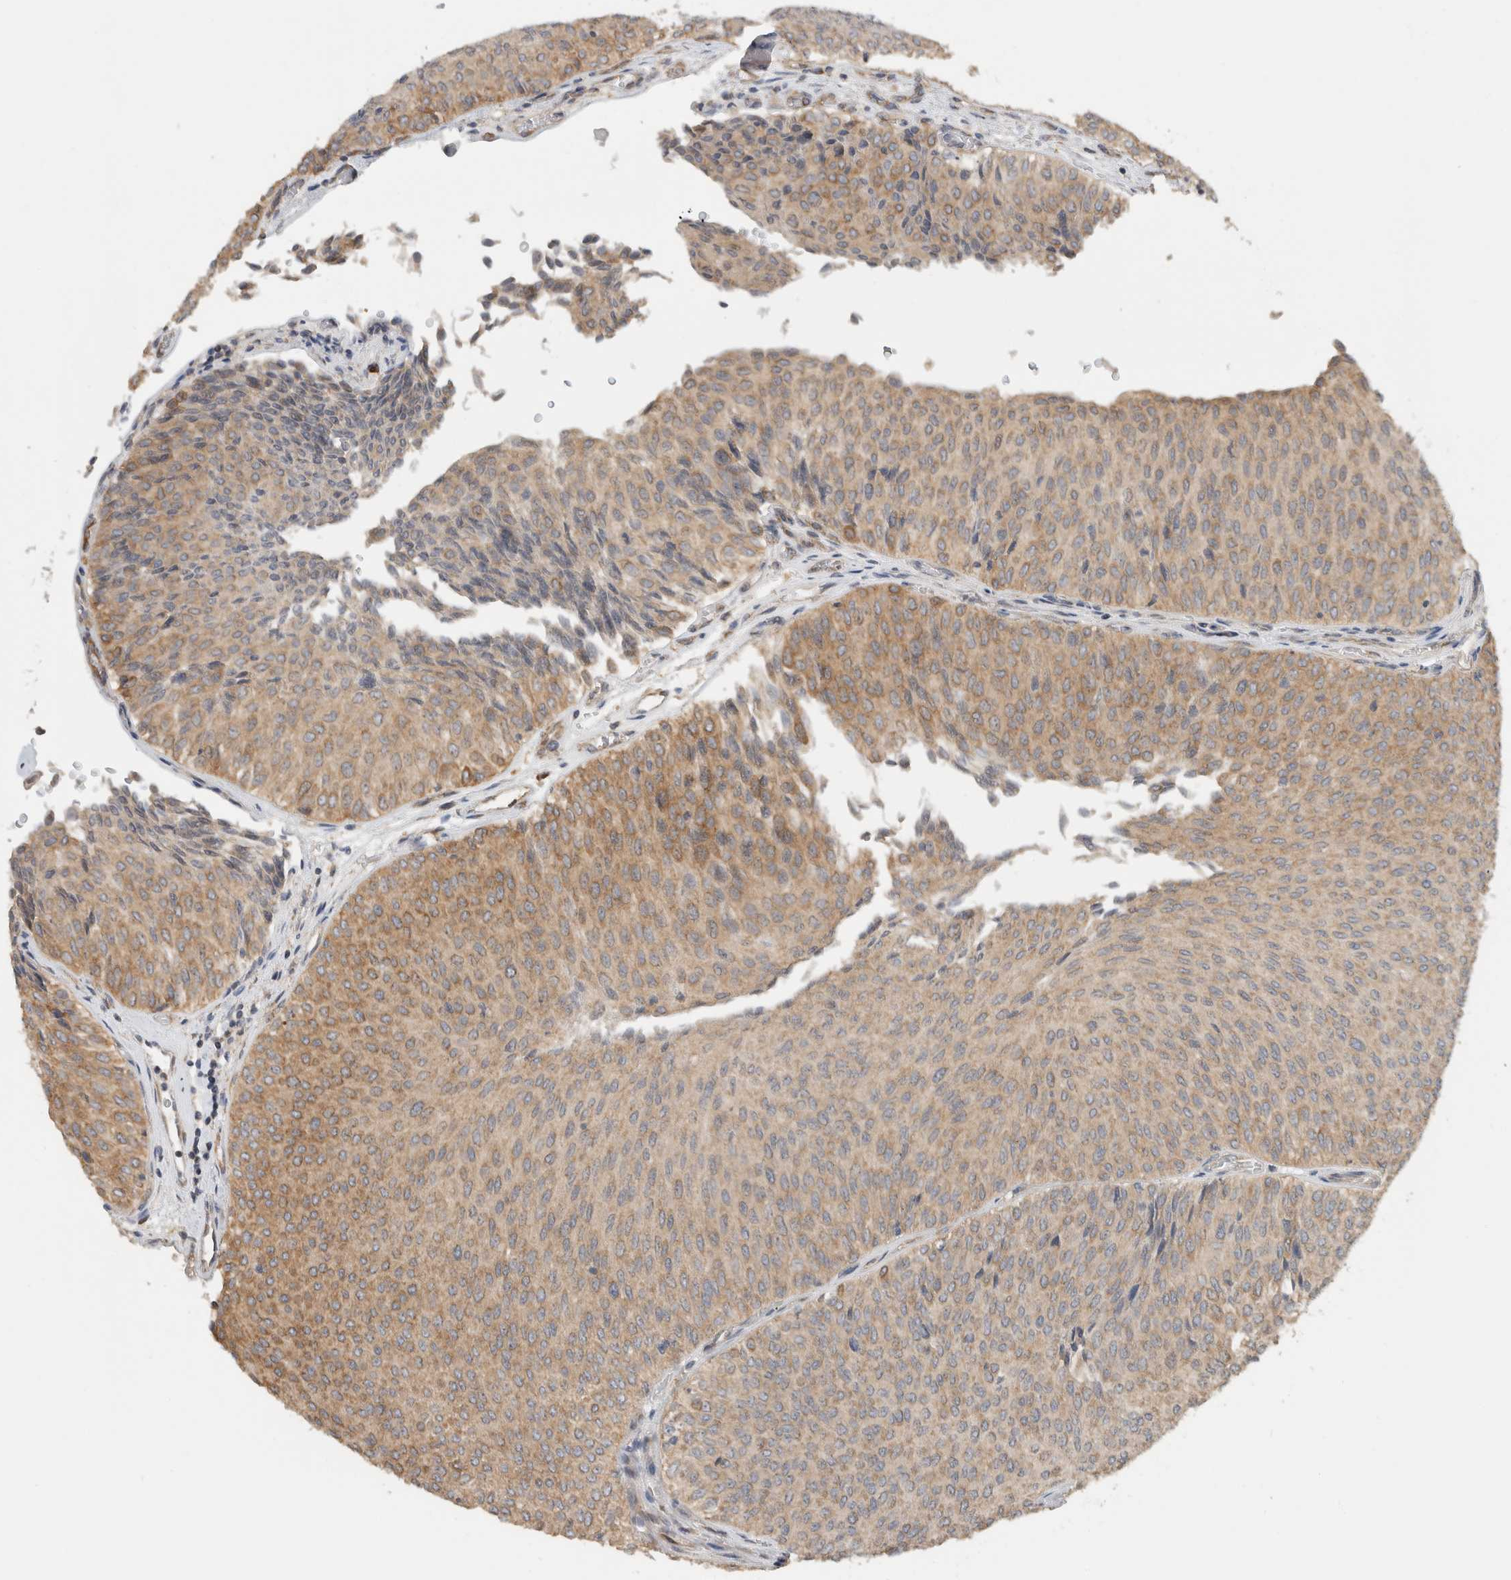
{"staining": {"intensity": "moderate", "quantity": ">75%", "location": "cytoplasmic/membranous"}, "tissue": "urothelial cancer", "cell_type": "Tumor cells", "image_type": "cancer", "snomed": [{"axis": "morphology", "description": "Urothelial carcinoma, Low grade"}, {"axis": "topography", "description": "Urinary bladder"}], "caption": "Protein analysis of low-grade urothelial carcinoma tissue exhibits moderate cytoplasmic/membranous expression in about >75% of tumor cells.", "gene": "PUM1", "patient": {"sex": "male", "age": 78}}